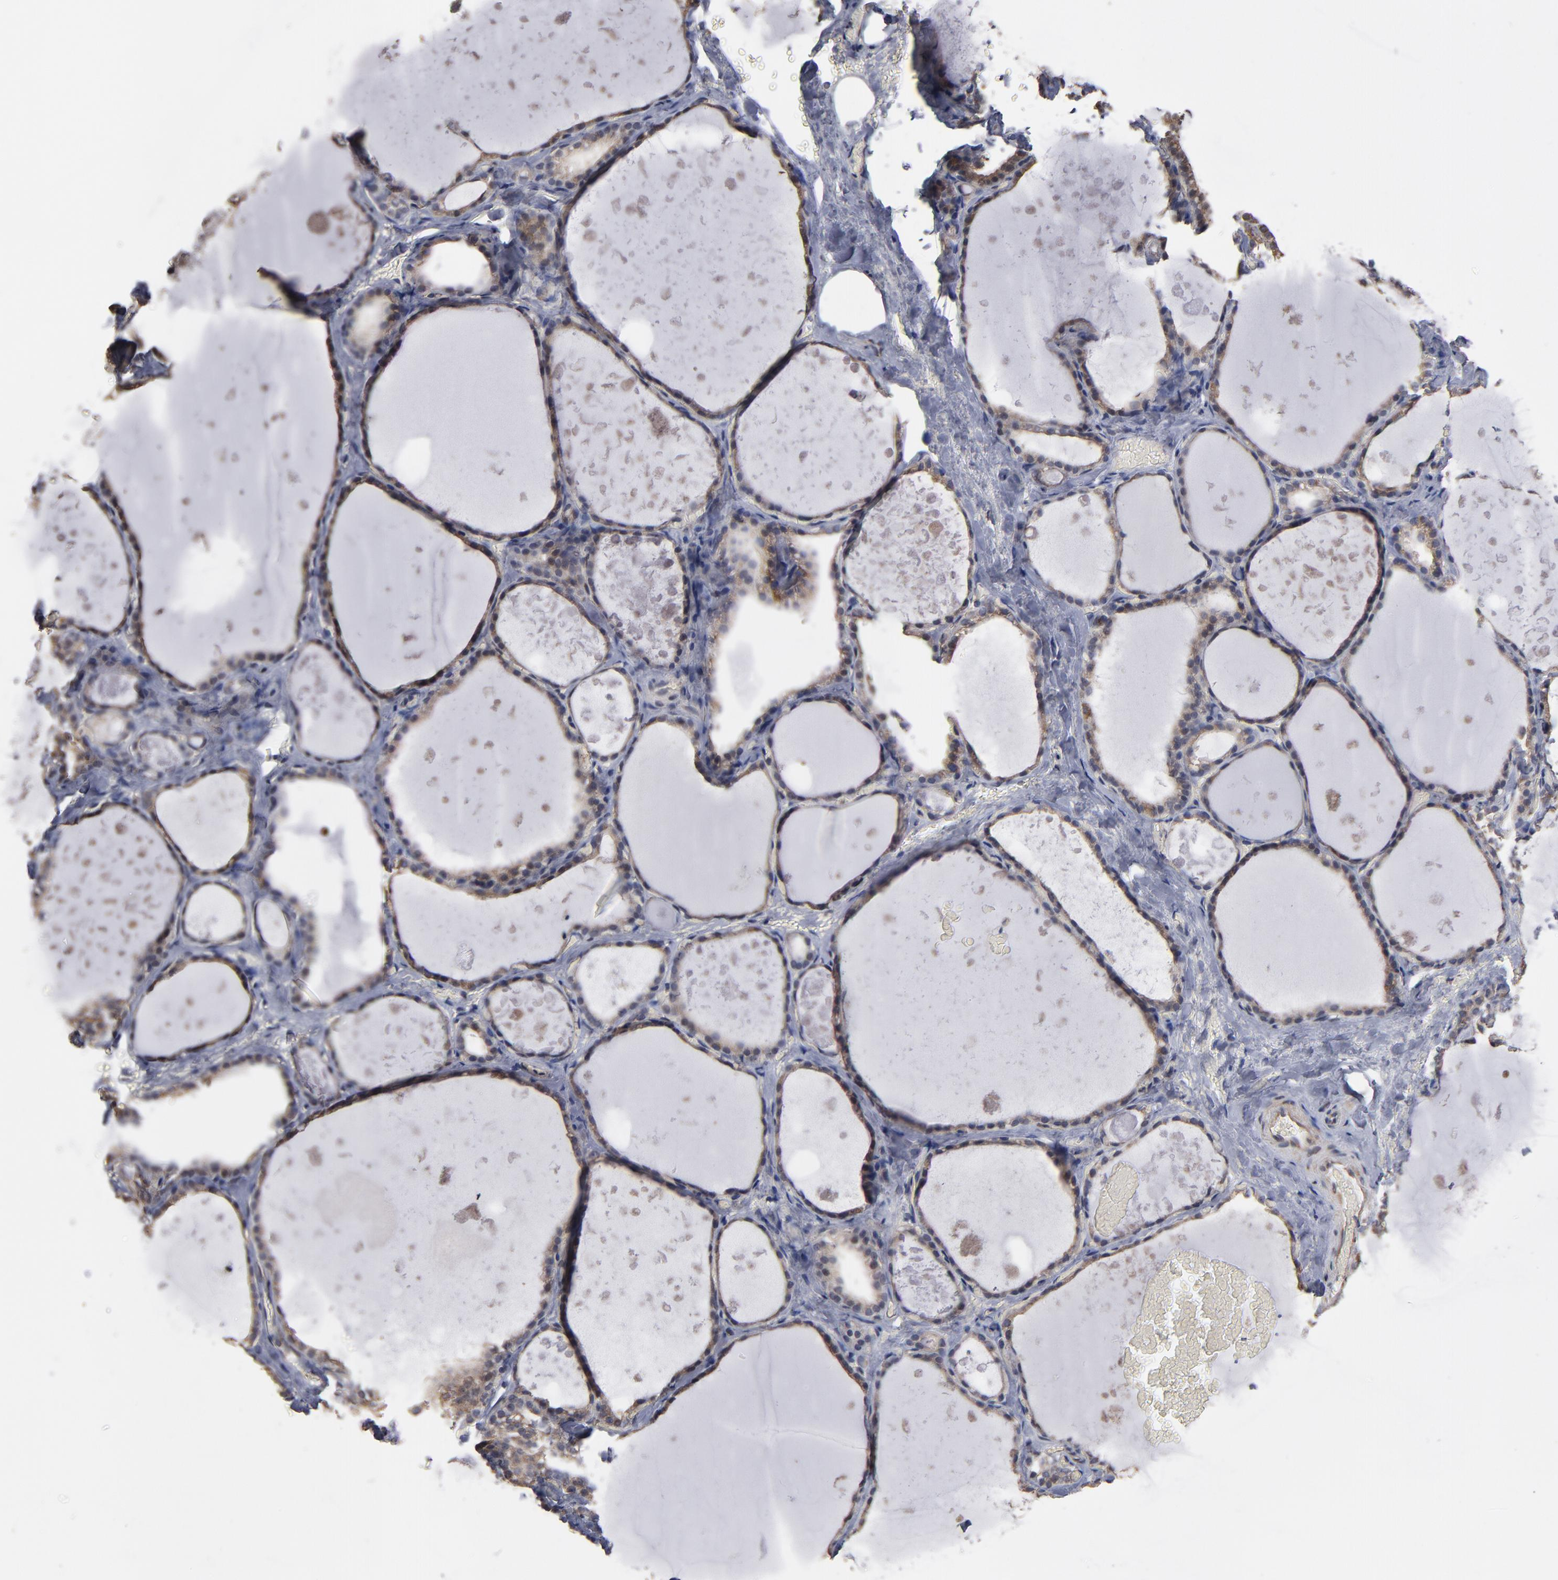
{"staining": {"intensity": "weak", "quantity": ">75%", "location": "cytoplasmic/membranous"}, "tissue": "thyroid gland", "cell_type": "Glandular cells", "image_type": "normal", "snomed": [{"axis": "morphology", "description": "Normal tissue, NOS"}, {"axis": "topography", "description": "Thyroid gland"}], "caption": "Immunohistochemical staining of normal thyroid gland reveals >75% levels of weak cytoplasmic/membranous protein positivity in approximately >75% of glandular cells.", "gene": "MIPOL1", "patient": {"sex": "male", "age": 61}}